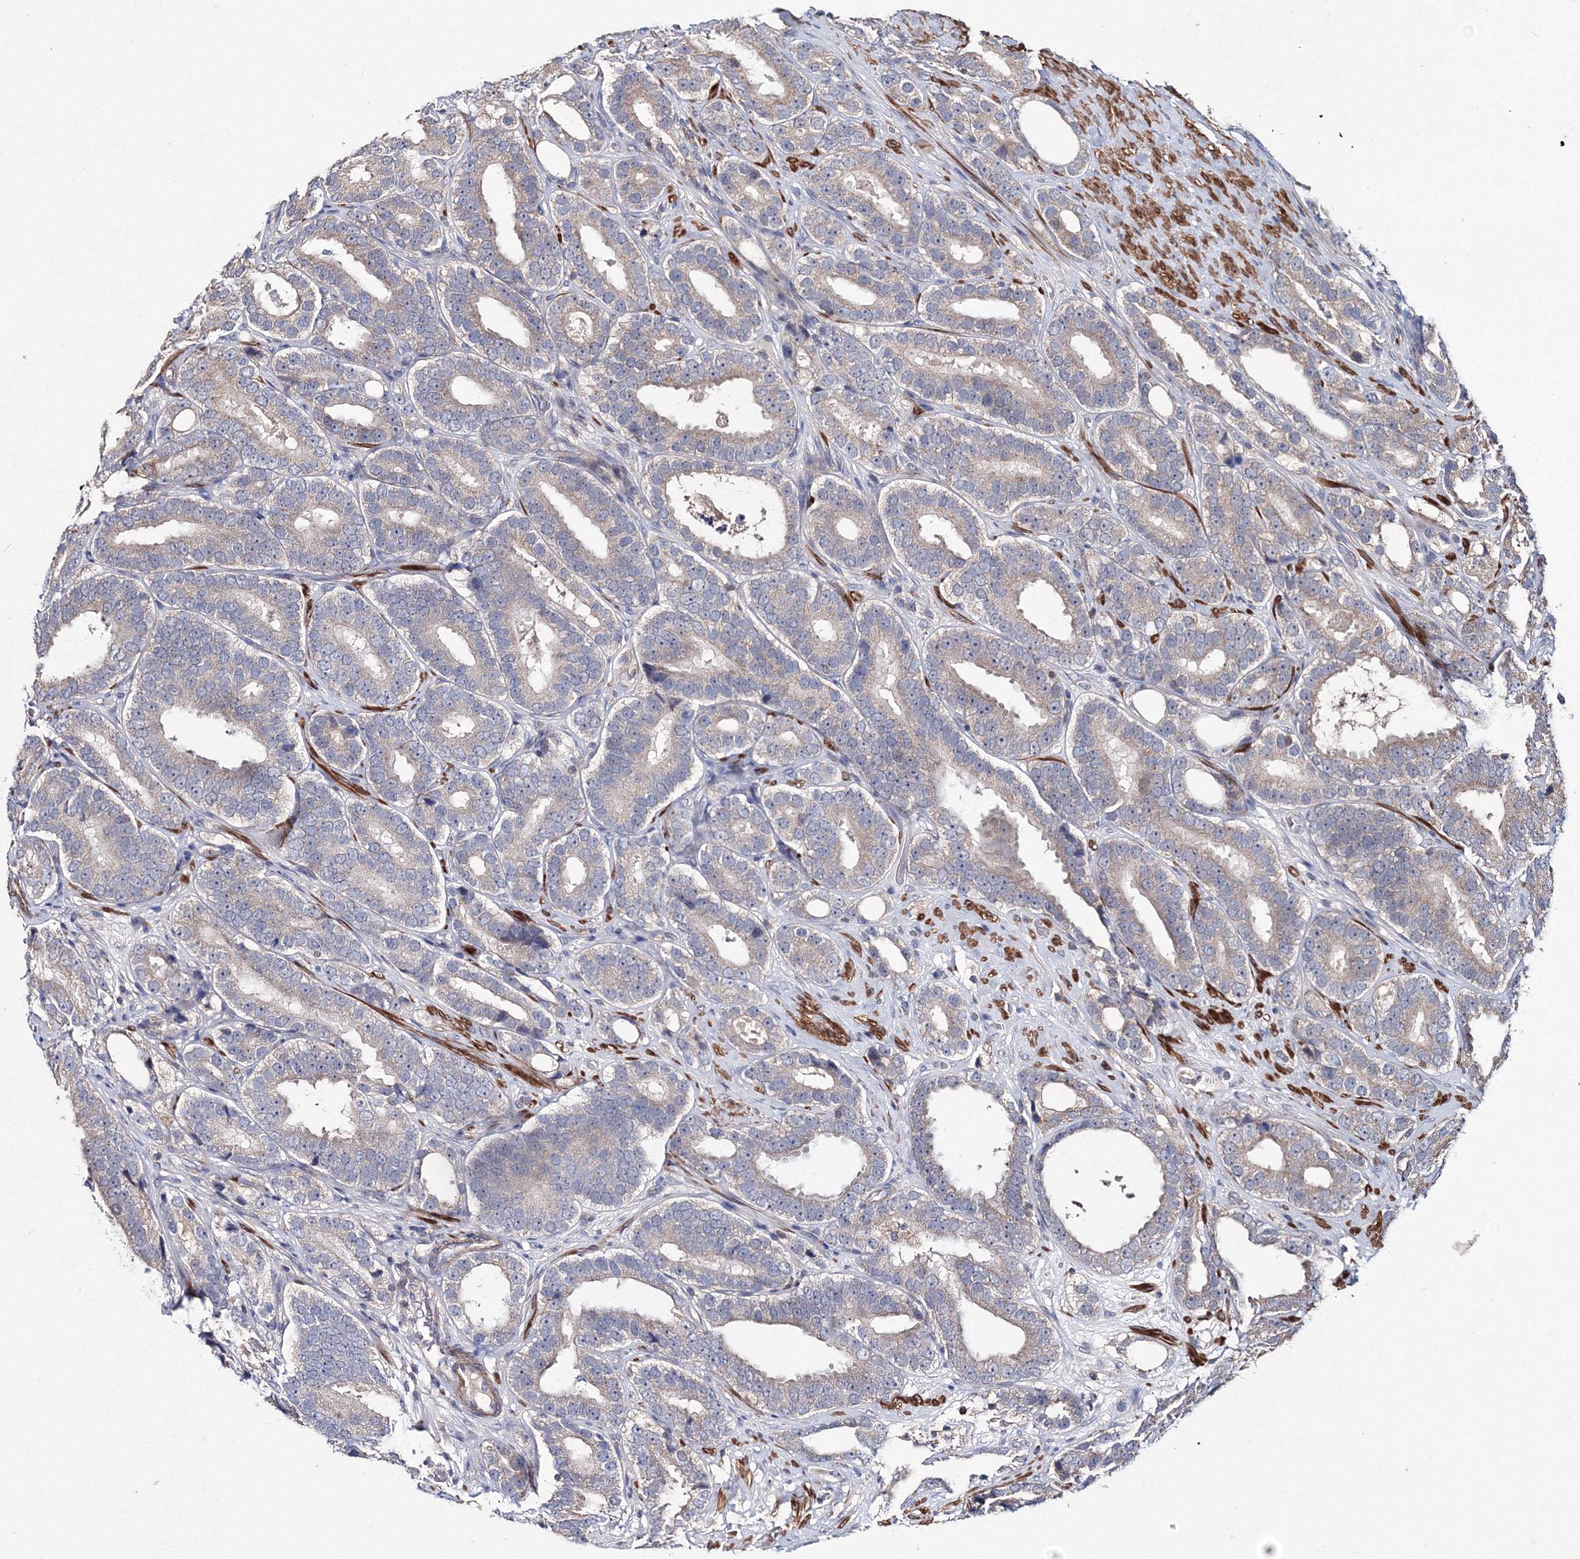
{"staining": {"intensity": "negative", "quantity": "none", "location": "none"}, "tissue": "prostate cancer", "cell_type": "Tumor cells", "image_type": "cancer", "snomed": [{"axis": "morphology", "description": "Adenocarcinoma, High grade"}, {"axis": "topography", "description": "Prostate"}], "caption": "An immunohistochemistry image of prostate adenocarcinoma (high-grade) is shown. There is no staining in tumor cells of prostate adenocarcinoma (high-grade). (Brightfield microscopy of DAB (3,3'-diaminobenzidine) immunohistochemistry (IHC) at high magnification).", "gene": "PPP2R2B", "patient": {"sex": "male", "age": 56}}